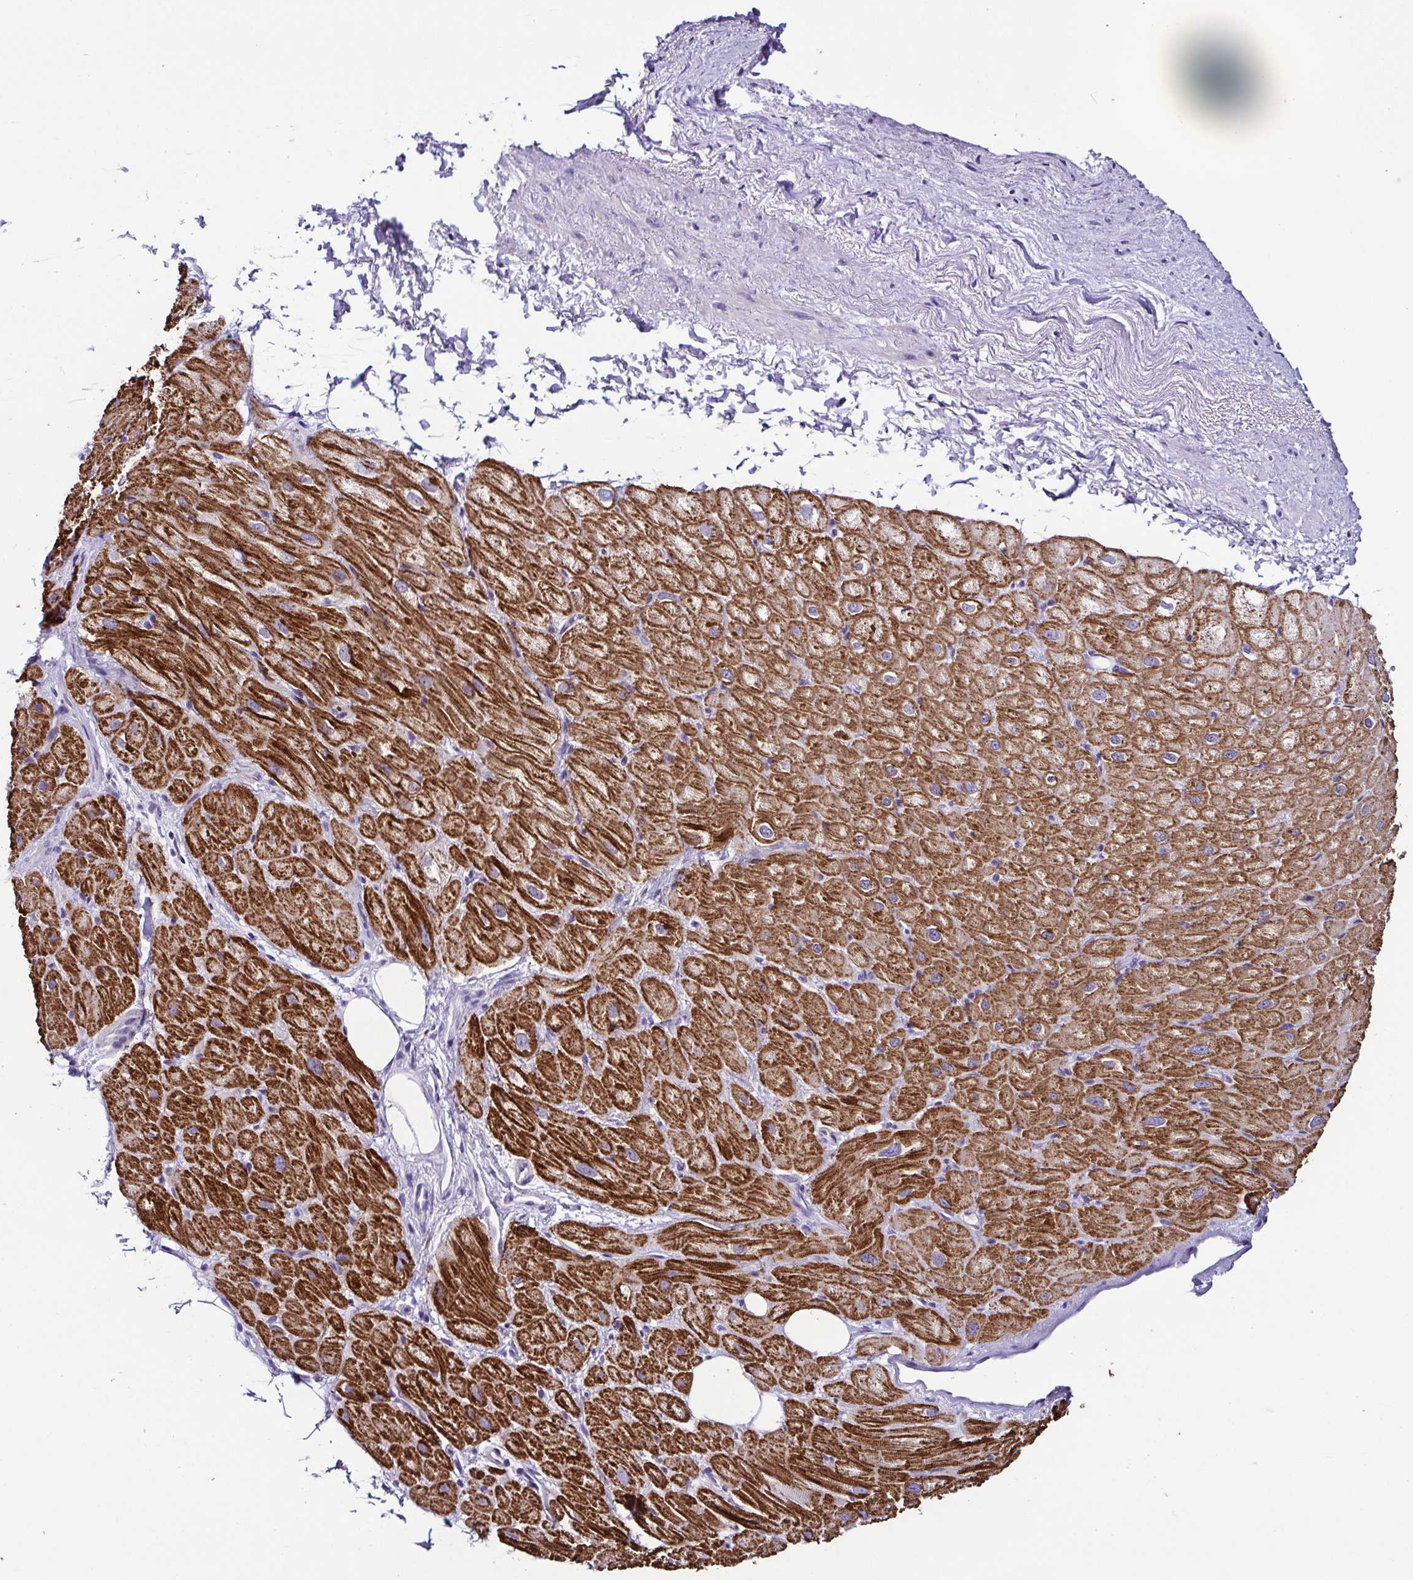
{"staining": {"intensity": "strong", "quantity": ">75%", "location": "cytoplasmic/membranous"}, "tissue": "heart muscle", "cell_type": "Cardiomyocytes", "image_type": "normal", "snomed": [{"axis": "morphology", "description": "Normal tissue, NOS"}, {"axis": "topography", "description": "Heart"}], "caption": "Immunohistochemistry of benign human heart muscle demonstrates high levels of strong cytoplasmic/membranous expression in approximately >75% of cardiomyocytes.", "gene": "SRL", "patient": {"sex": "male", "age": 62}}